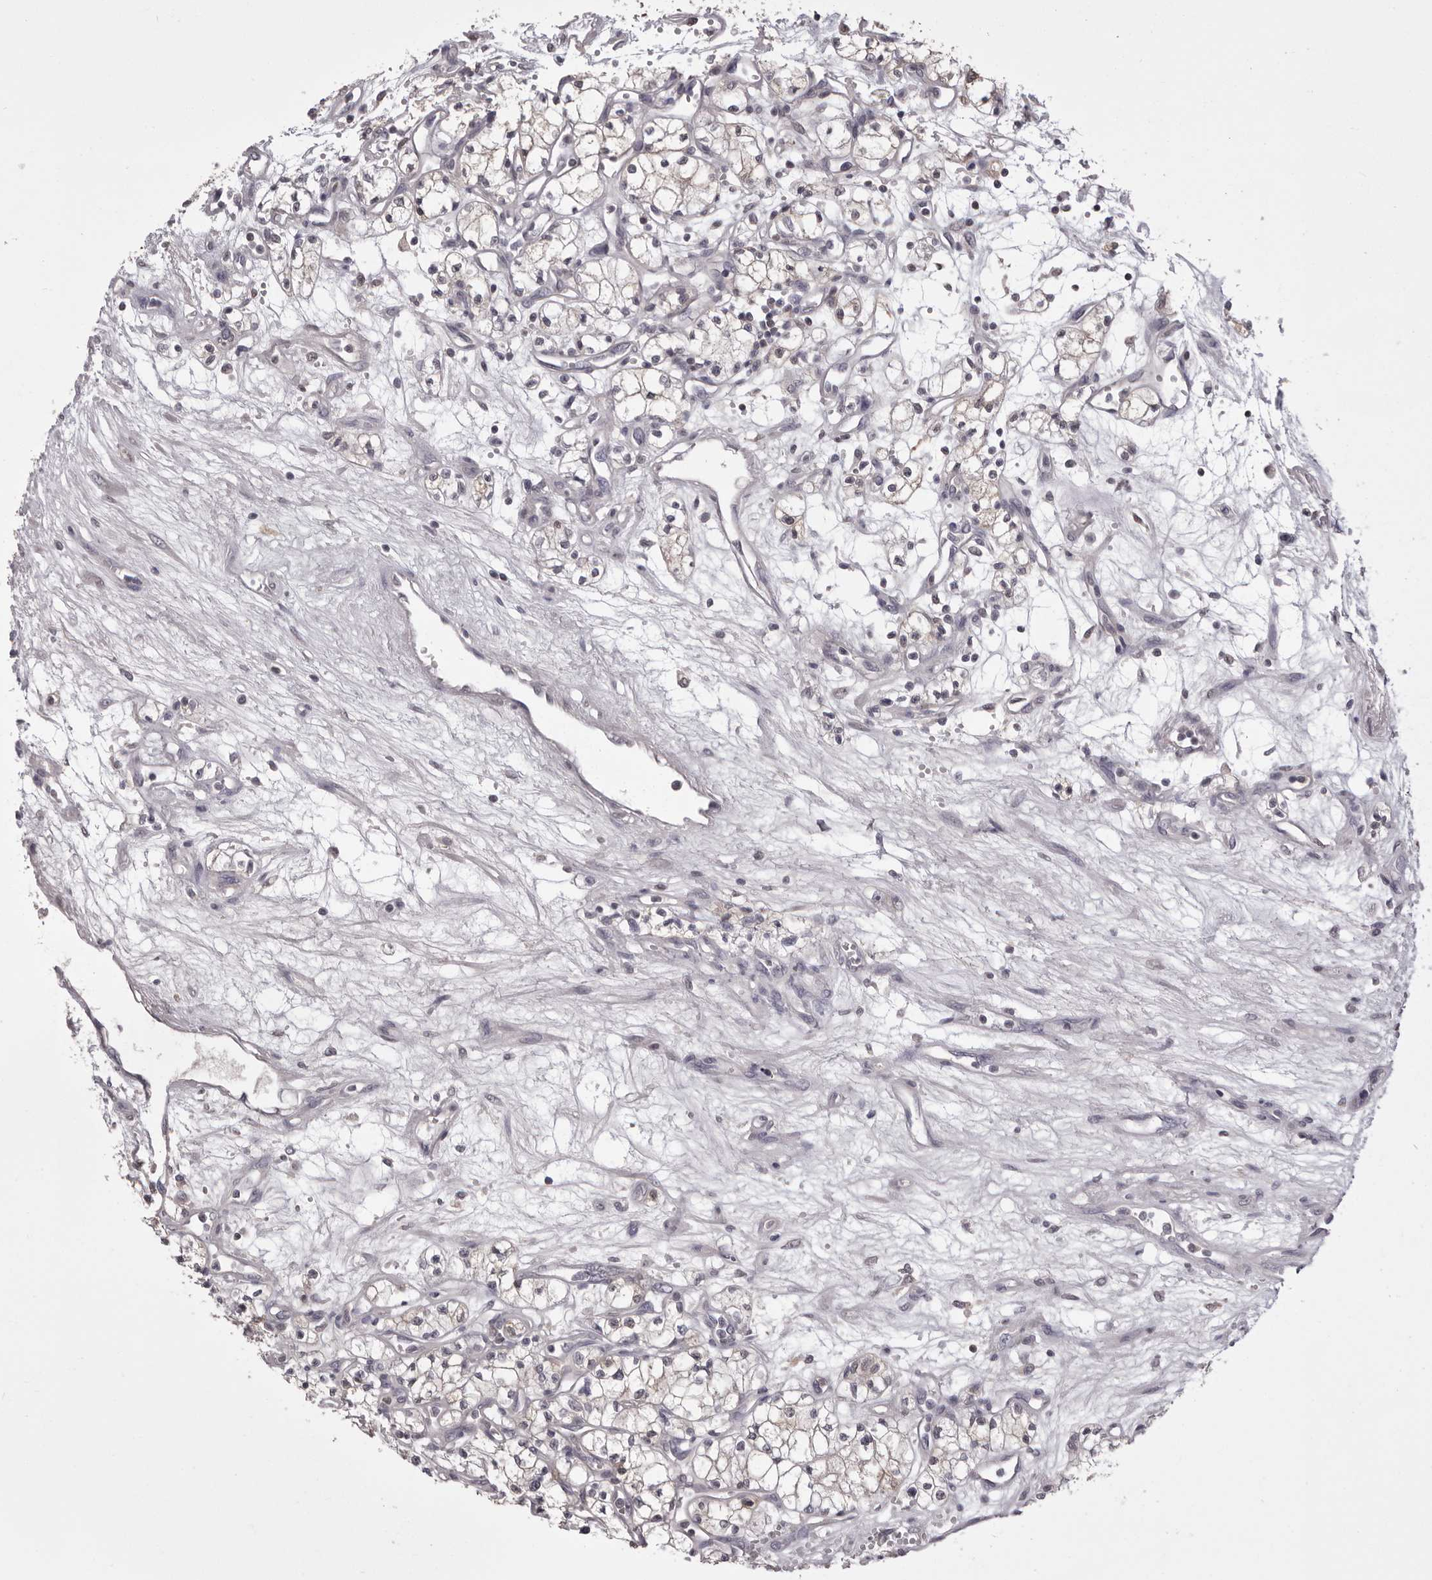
{"staining": {"intensity": "negative", "quantity": "none", "location": "none"}, "tissue": "renal cancer", "cell_type": "Tumor cells", "image_type": "cancer", "snomed": [{"axis": "morphology", "description": "Adenocarcinoma, NOS"}, {"axis": "topography", "description": "Kidney"}], "caption": "Photomicrograph shows no significant protein staining in tumor cells of adenocarcinoma (renal).", "gene": "MDH1", "patient": {"sex": "male", "age": 59}}